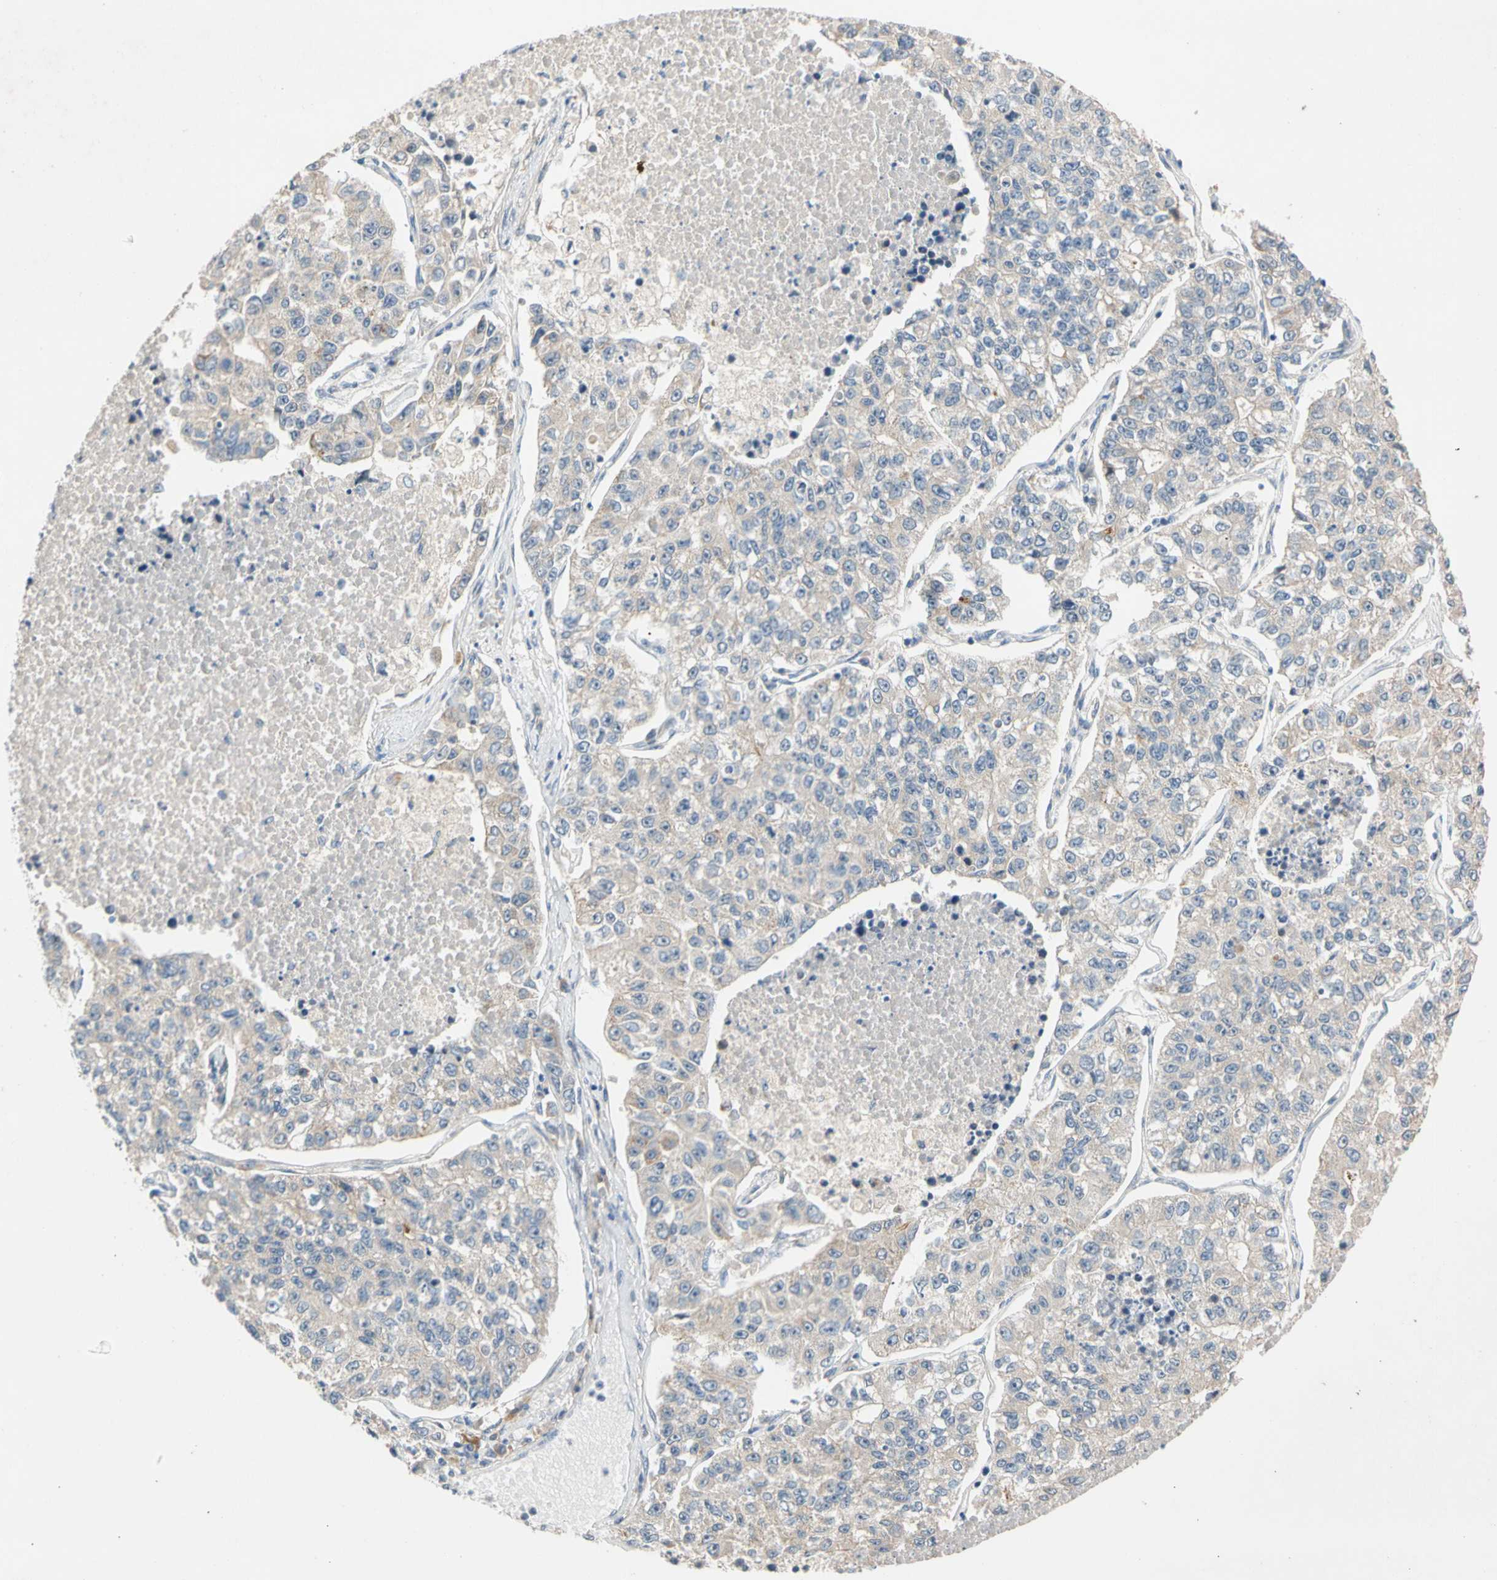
{"staining": {"intensity": "negative", "quantity": "none", "location": "none"}, "tissue": "lung cancer", "cell_type": "Tumor cells", "image_type": "cancer", "snomed": [{"axis": "morphology", "description": "Adenocarcinoma, NOS"}, {"axis": "topography", "description": "Lung"}], "caption": "Histopathology image shows no protein staining in tumor cells of lung cancer tissue.", "gene": "CNST", "patient": {"sex": "male", "age": 49}}